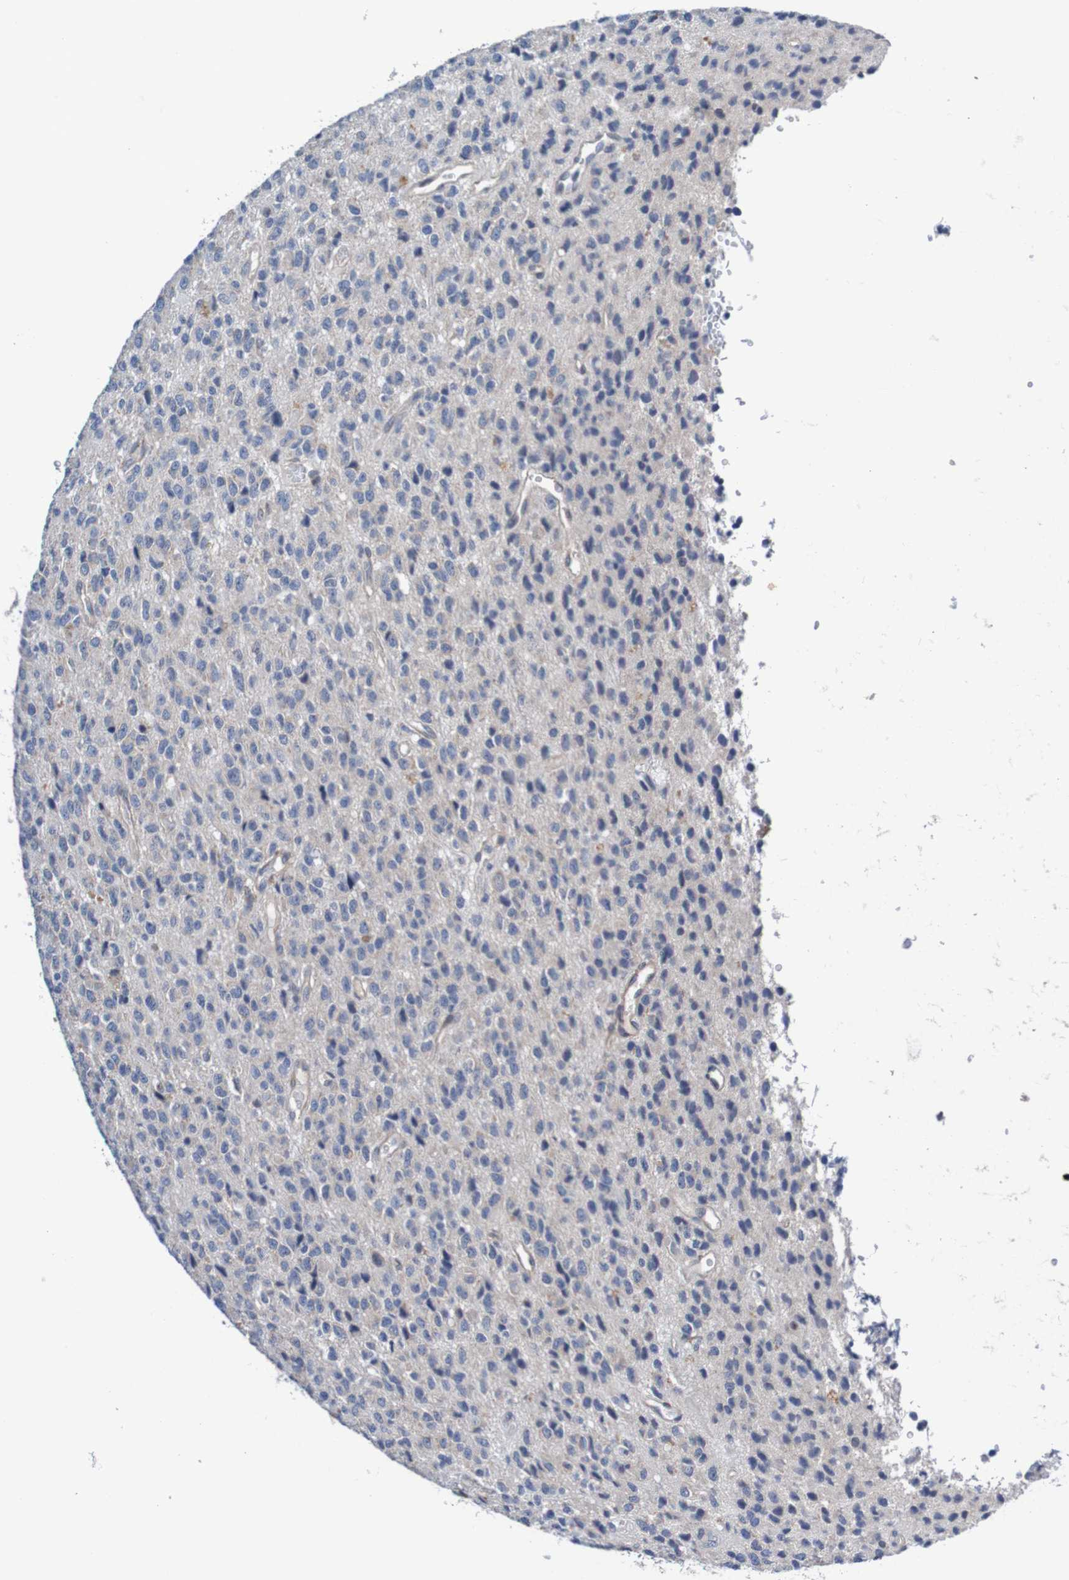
{"staining": {"intensity": "weak", "quantity": "<25%", "location": "cytoplasmic/membranous"}, "tissue": "glioma", "cell_type": "Tumor cells", "image_type": "cancer", "snomed": [{"axis": "morphology", "description": "Glioma, malignant, High grade"}, {"axis": "topography", "description": "pancreas cauda"}], "caption": "Human malignant glioma (high-grade) stained for a protein using immunohistochemistry demonstrates no positivity in tumor cells.", "gene": "CPED1", "patient": {"sex": "male", "age": 60}}